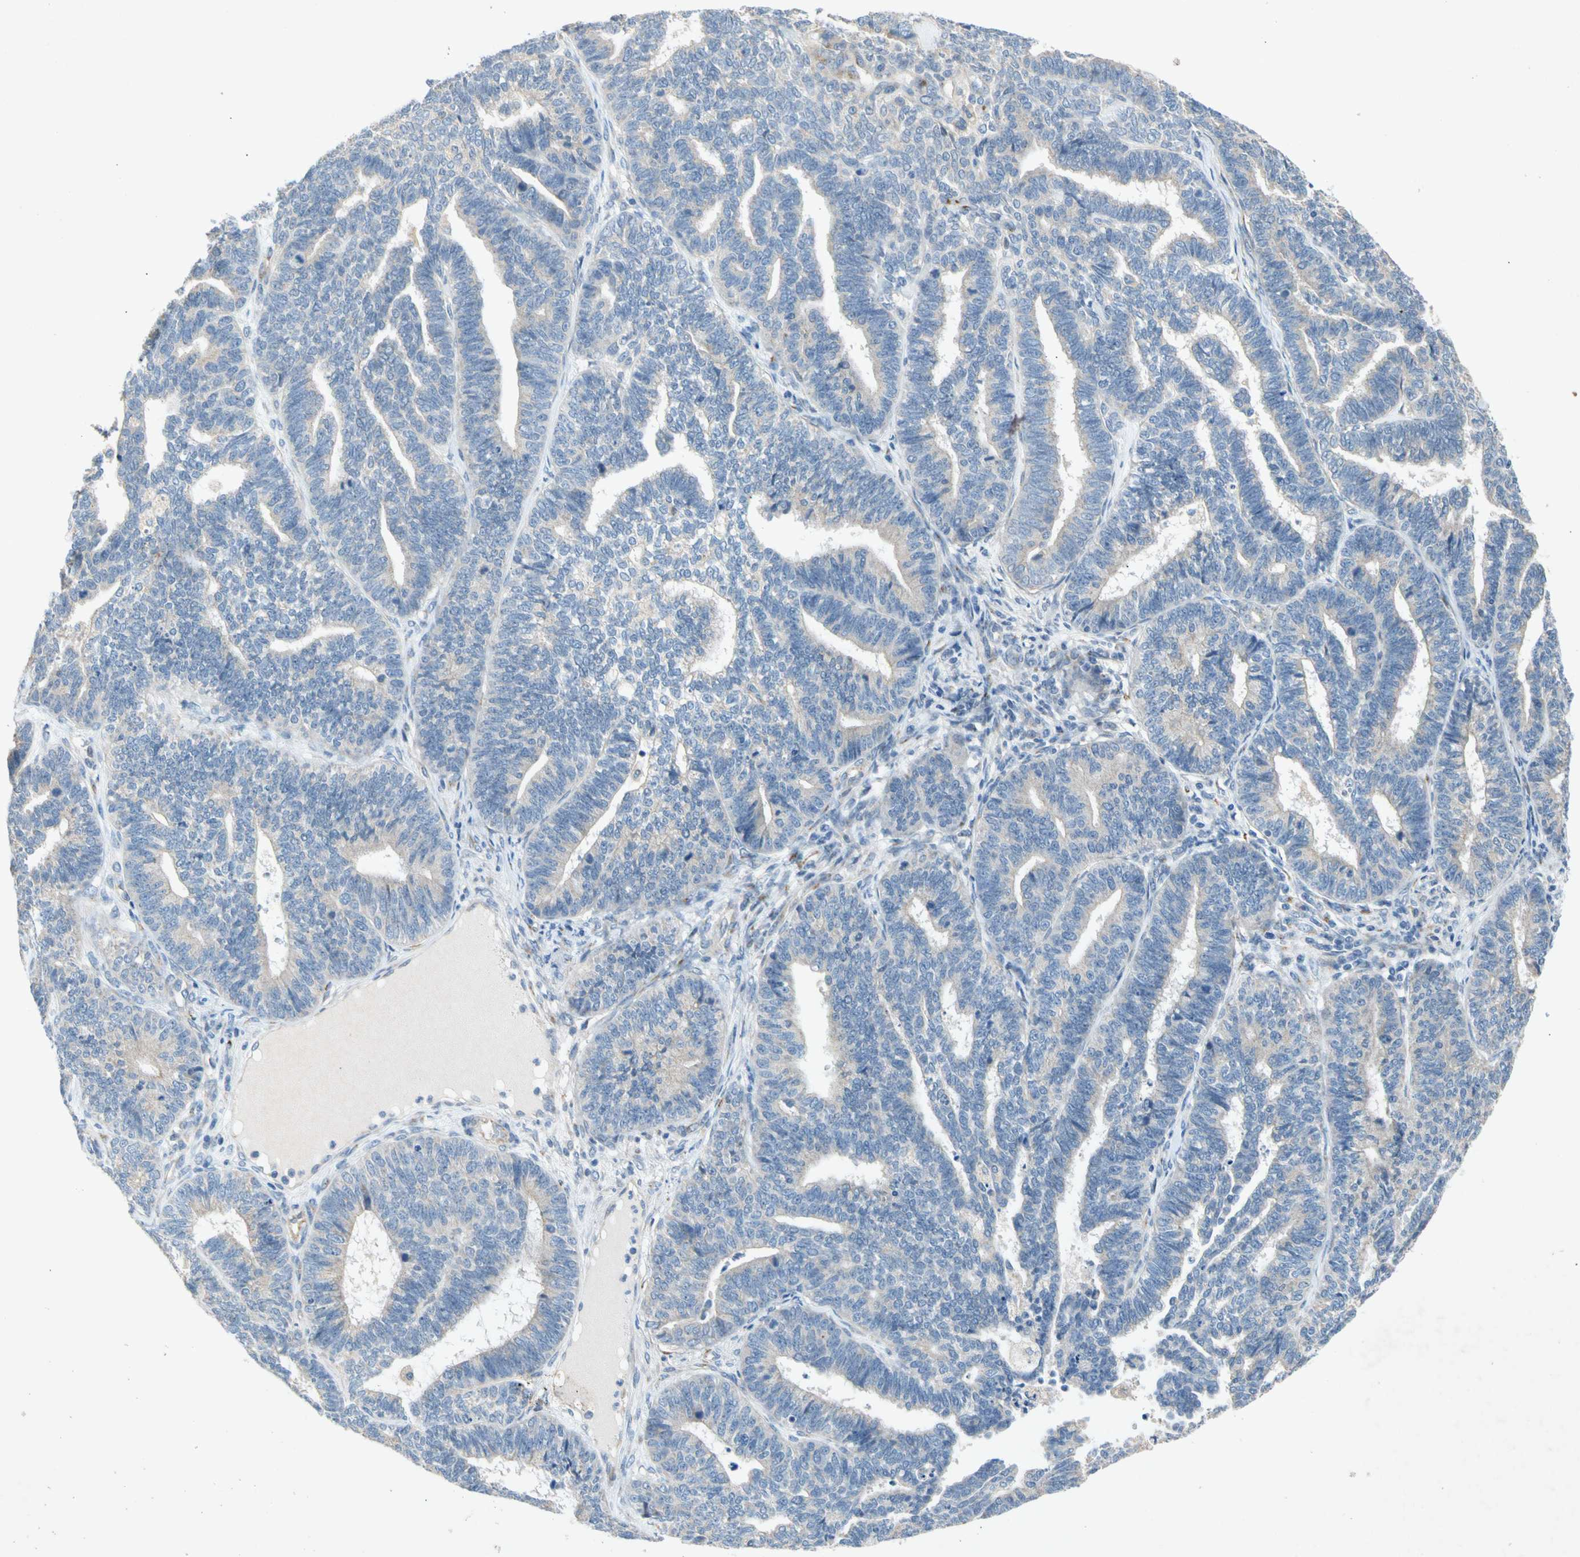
{"staining": {"intensity": "negative", "quantity": "none", "location": "none"}, "tissue": "endometrial cancer", "cell_type": "Tumor cells", "image_type": "cancer", "snomed": [{"axis": "morphology", "description": "Adenocarcinoma, NOS"}, {"axis": "topography", "description": "Endometrium"}], "caption": "The image reveals no staining of tumor cells in endometrial cancer (adenocarcinoma).", "gene": "GASK1B", "patient": {"sex": "female", "age": 70}}